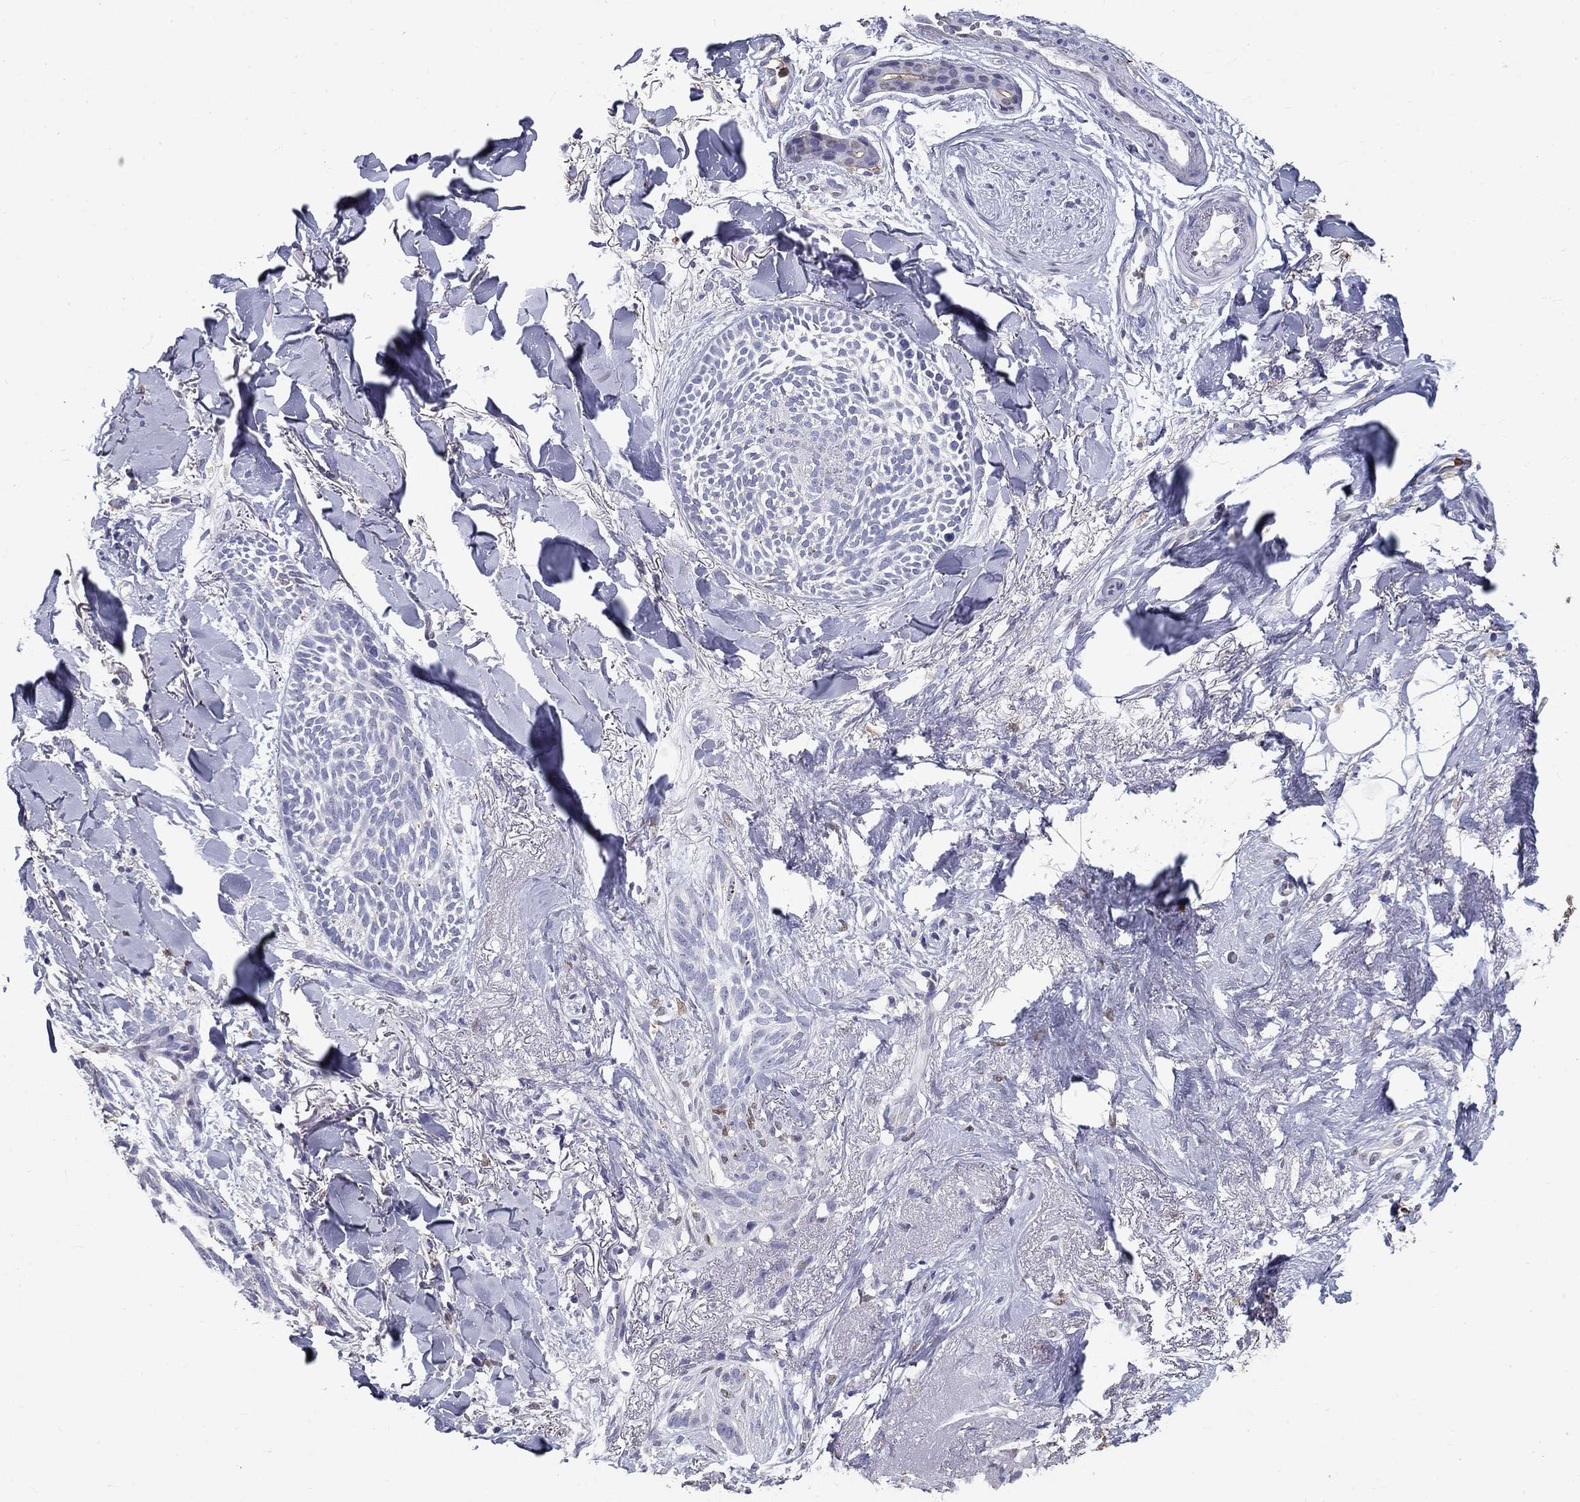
{"staining": {"intensity": "negative", "quantity": "none", "location": "none"}, "tissue": "skin cancer", "cell_type": "Tumor cells", "image_type": "cancer", "snomed": [{"axis": "morphology", "description": "Normal tissue, NOS"}, {"axis": "morphology", "description": "Basal cell carcinoma"}, {"axis": "topography", "description": "Skin"}], "caption": "A high-resolution image shows immunohistochemistry staining of basal cell carcinoma (skin), which demonstrates no significant expression in tumor cells.", "gene": "IGSF8", "patient": {"sex": "male", "age": 84}}